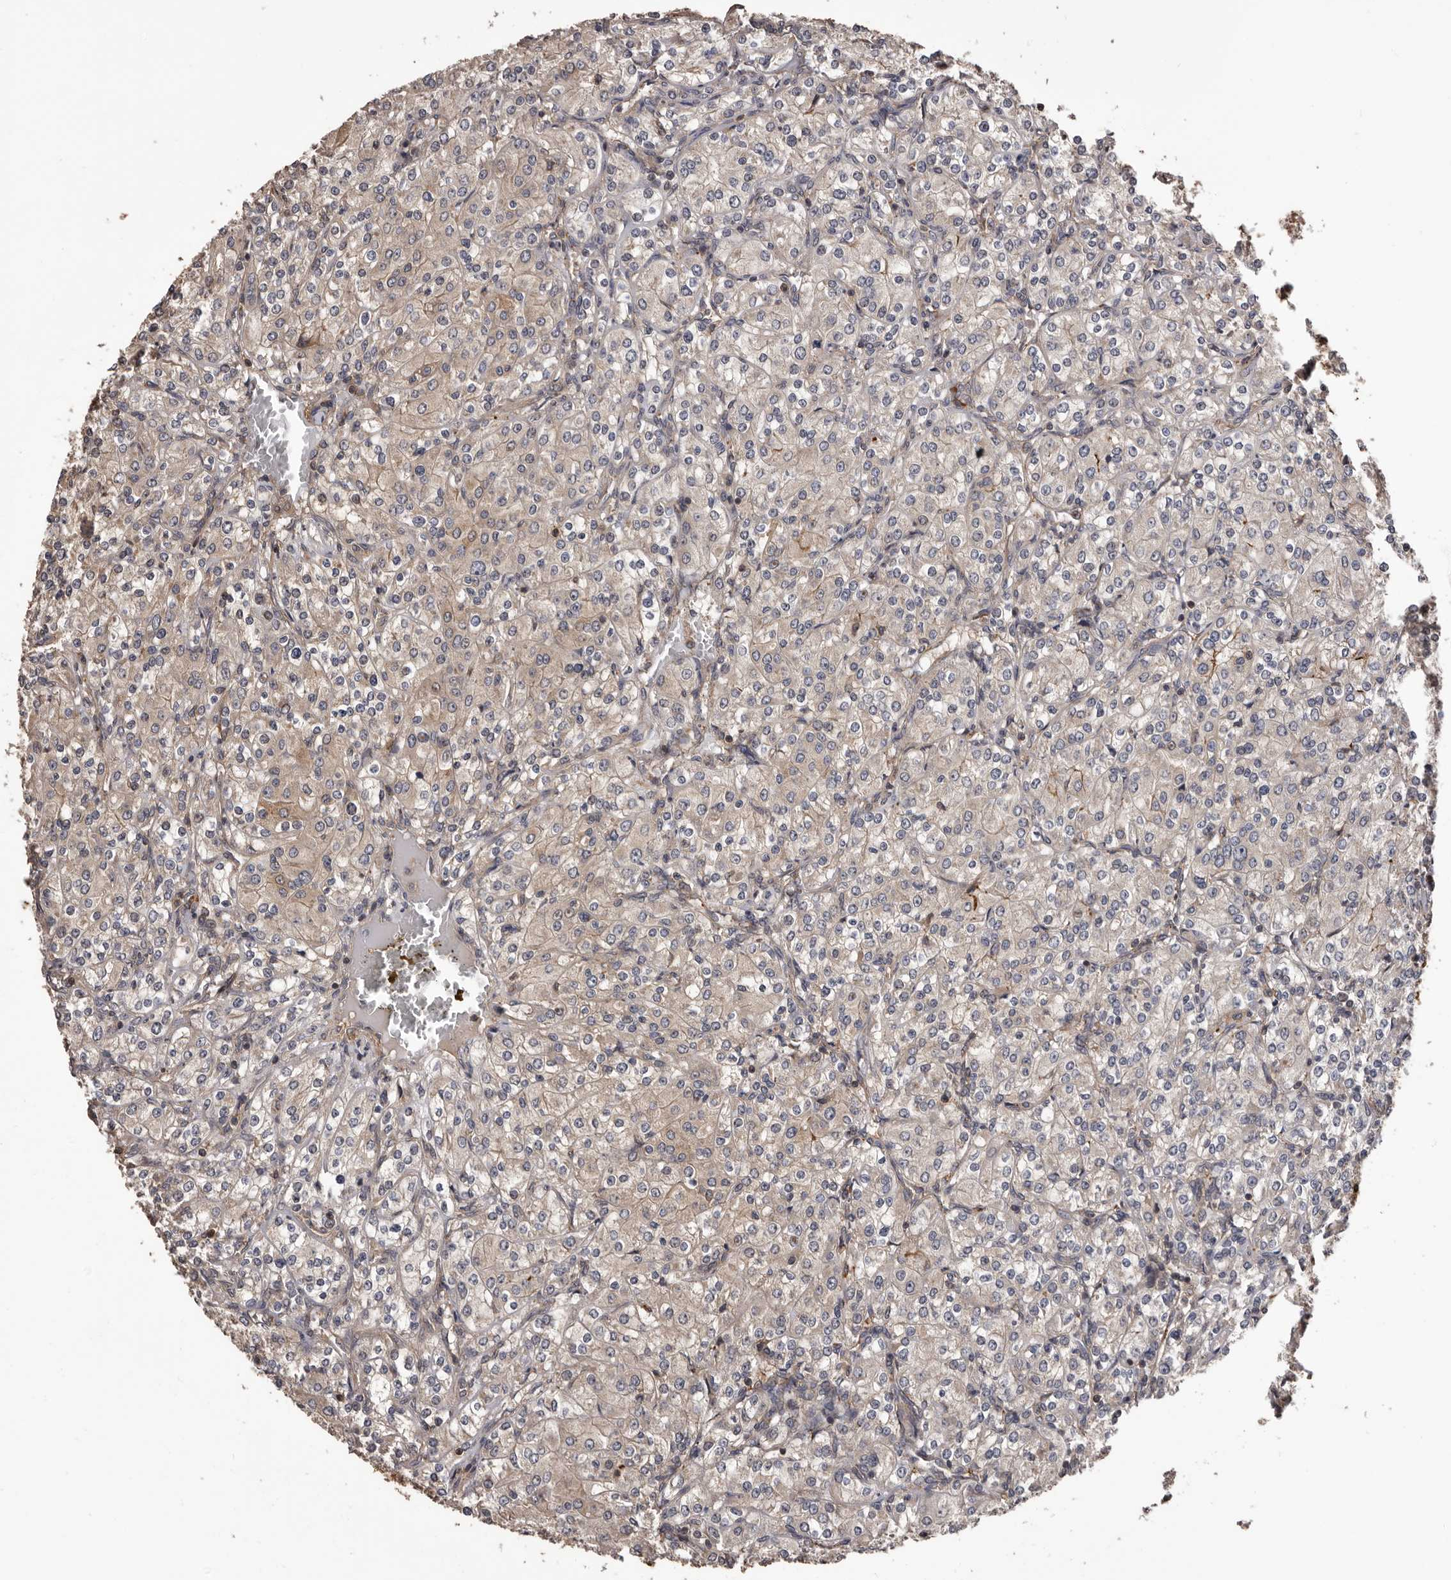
{"staining": {"intensity": "weak", "quantity": "<25%", "location": "cytoplasmic/membranous"}, "tissue": "renal cancer", "cell_type": "Tumor cells", "image_type": "cancer", "snomed": [{"axis": "morphology", "description": "Adenocarcinoma, NOS"}, {"axis": "topography", "description": "Kidney"}], "caption": "The immunohistochemistry (IHC) photomicrograph has no significant staining in tumor cells of renal cancer (adenocarcinoma) tissue.", "gene": "ADAMTS2", "patient": {"sex": "male", "age": 77}}